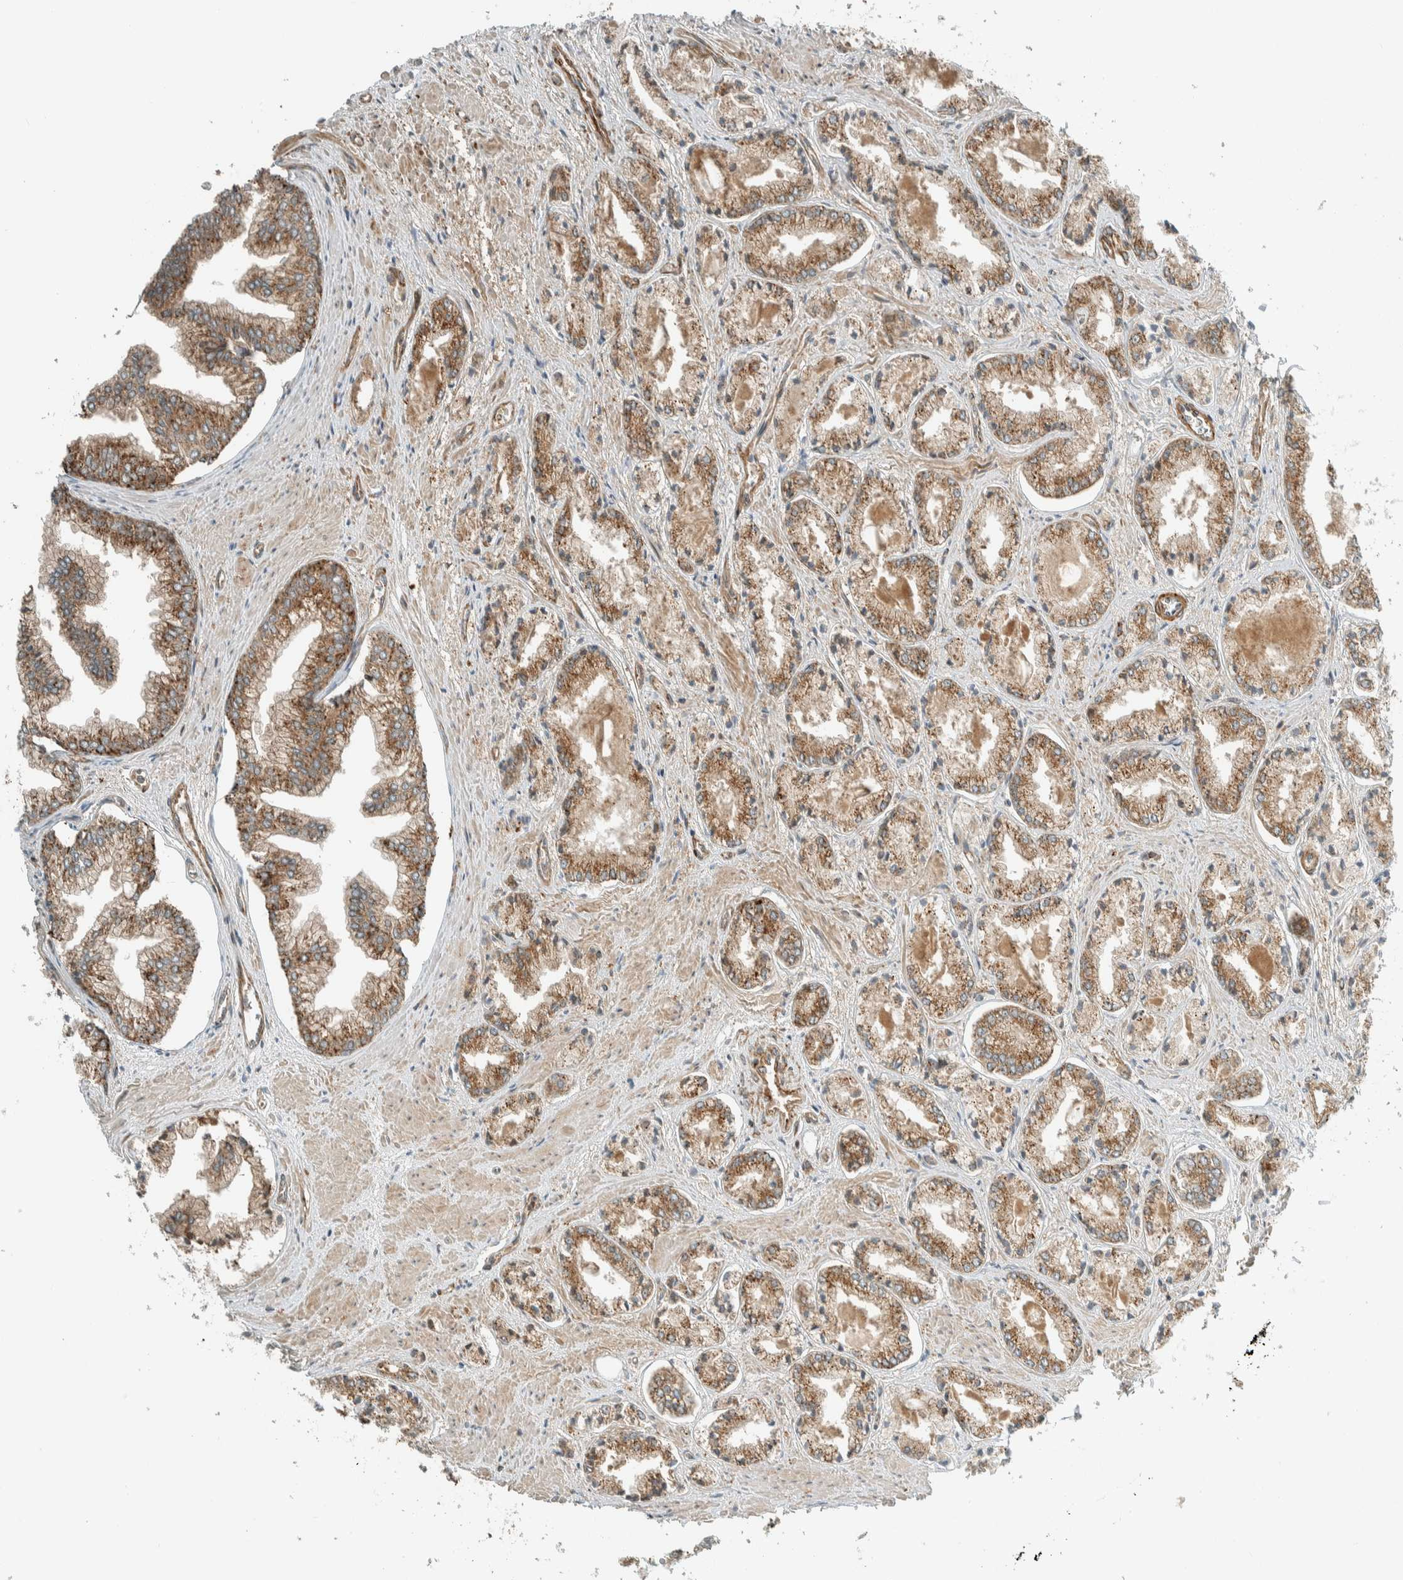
{"staining": {"intensity": "moderate", "quantity": ">75%", "location": "cytoplasmic/membranous"}, "tissue": "prostate cancer", "cell_type": "Tumor cells", "image_type": "cancer", "snomed": [{"axis": "morphology", "description": "Adenocarcinoma, Low grade"}, {"axis": "topography", "description": "Prostate"}], "caption": "Protein expression by immunohistochemistry (IHC) shows moderate cytoplasmic/membranous expression in about >75% of tumor cells in prostate cancer (low-grade adenocarcinoma).", "gene": "EXOC7", "patient": {"sex": "male", "age": 52}}